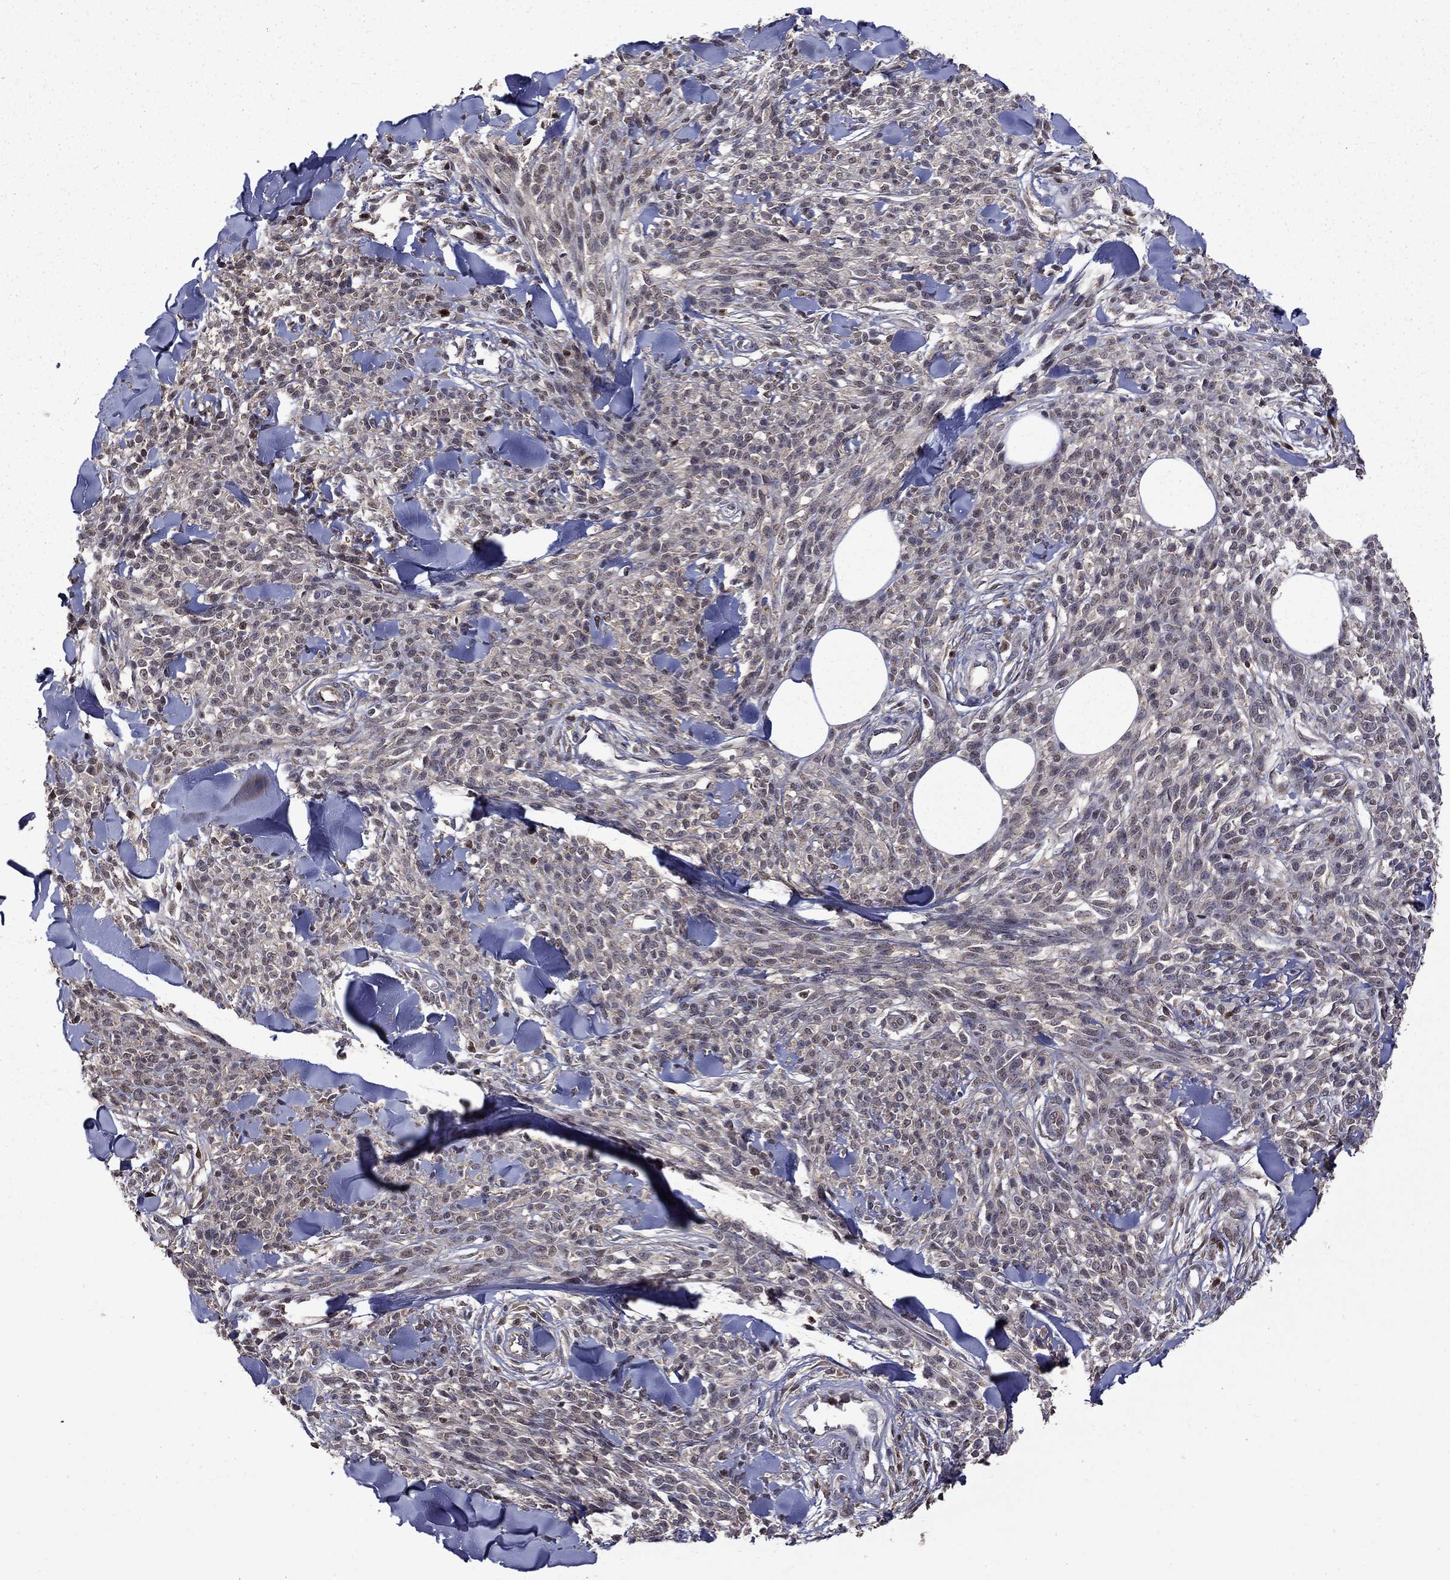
{"staining": {"intensity": "negative", "quantity": "none", "location": "none"}, "tissue": "melanoma", "cell_type": "Tumor cells", "image_type": "cancer", "snomed": [{"axis": "morphology", "description": "Malignant melanoma, NOS"}, {"axis": "topography", "description": "Skin"}, {"axis": "topography", "description": "Skin of trunk"}], "caption": "A micrograph of malignant melanoma stained for a protein displays no brown staining in tumor cells.", "gene": "APPBP2", "patient": {"sex": "male", "age": 74}}